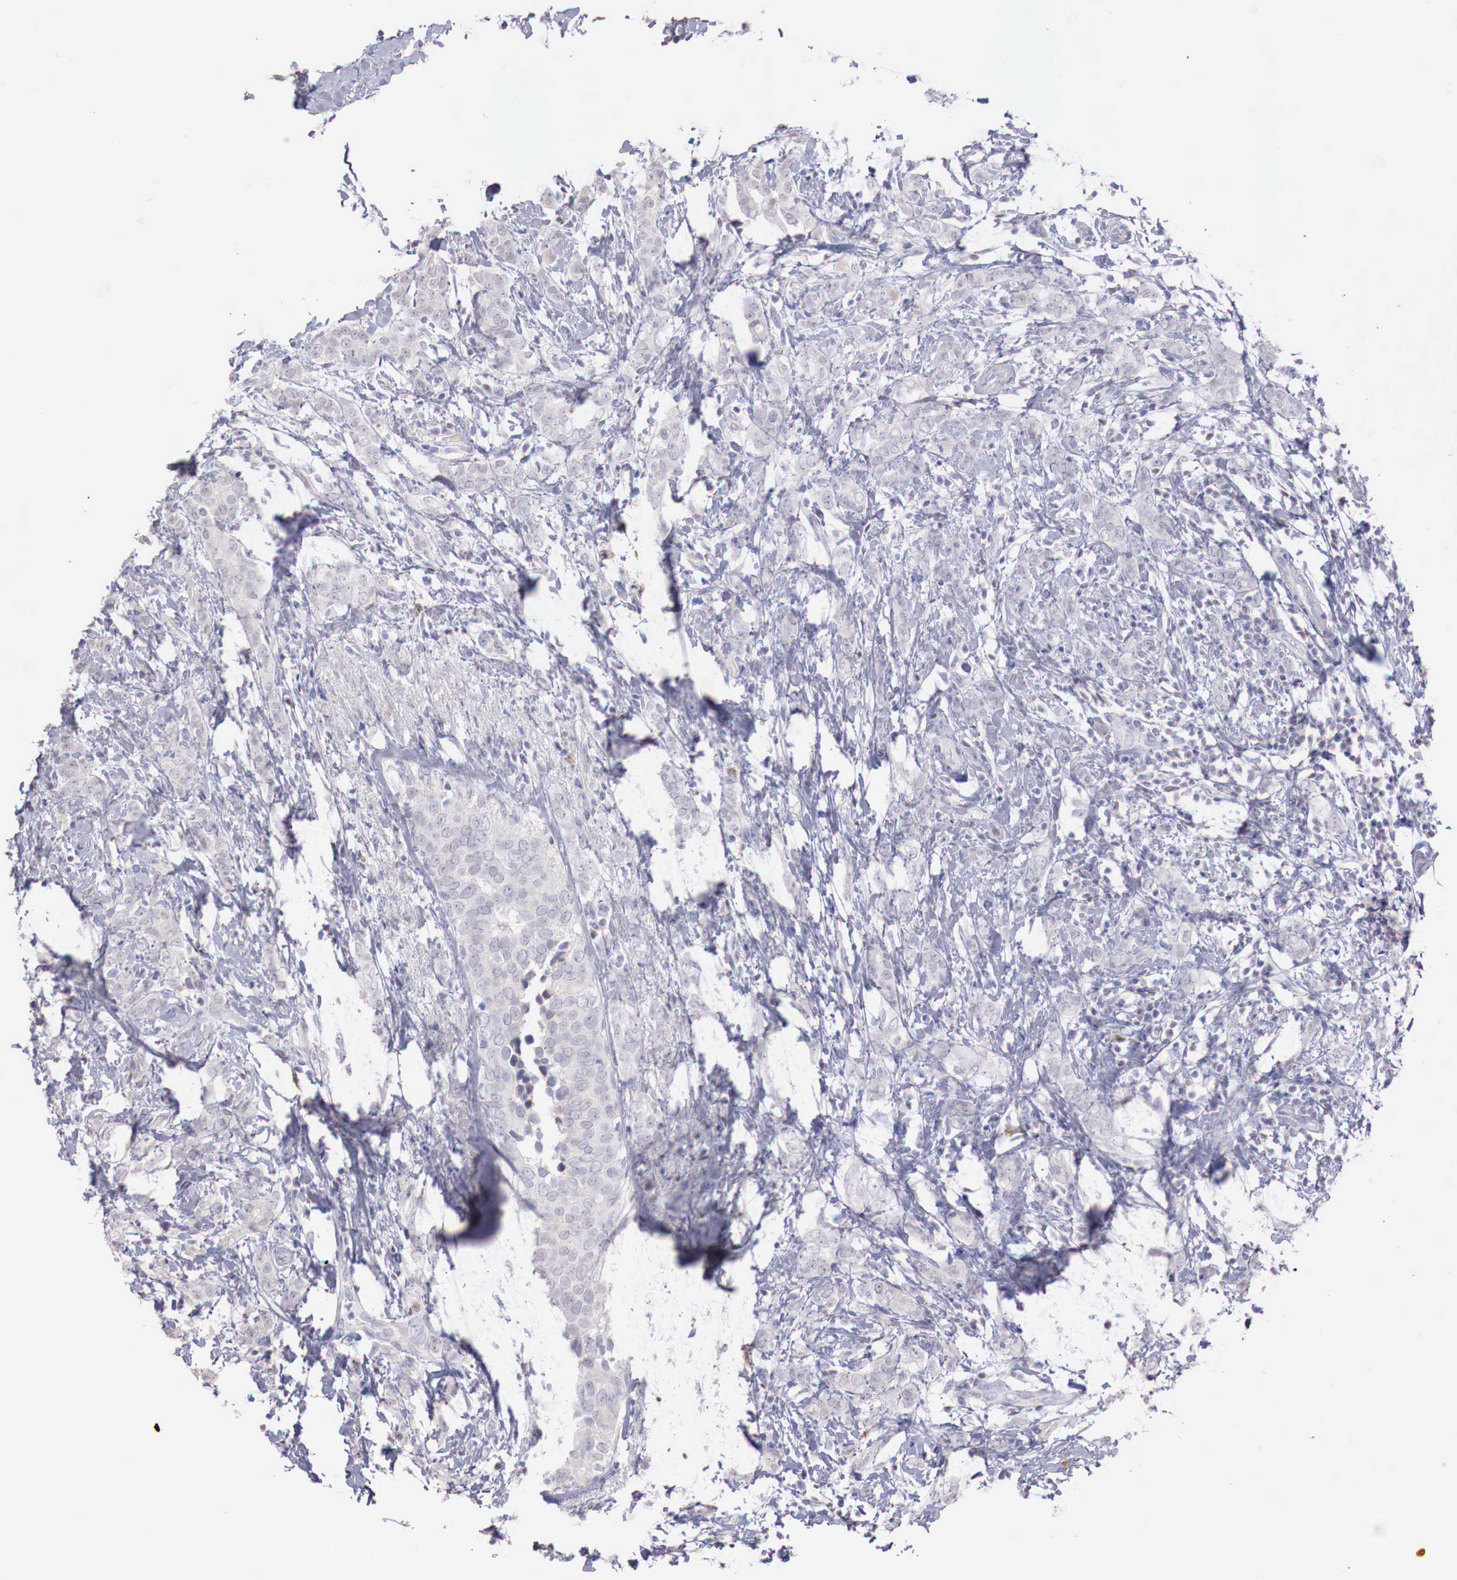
{"staining": {"intensity": "negative", "quantity": "none", "location": "none"}, "tissue": "breast cancer", "cell_type": "Tumor cells", "image_type": "cancer", "snomed": [{"axis": "morphology", "description": "Duct carcinoma"}, {"axis": "topography", "description": "Breast"}], "caption": "An image of human infiltrating ductal carcinoma (breast) is negative for staining in tumor cells. (DAB (3,3'-diaminobenzidine) immunohistochemistry (IHC) with hematoxylin counter stain).", "gene": "XPNPEP2", "patient": {"sex": "female", "age": 53}}